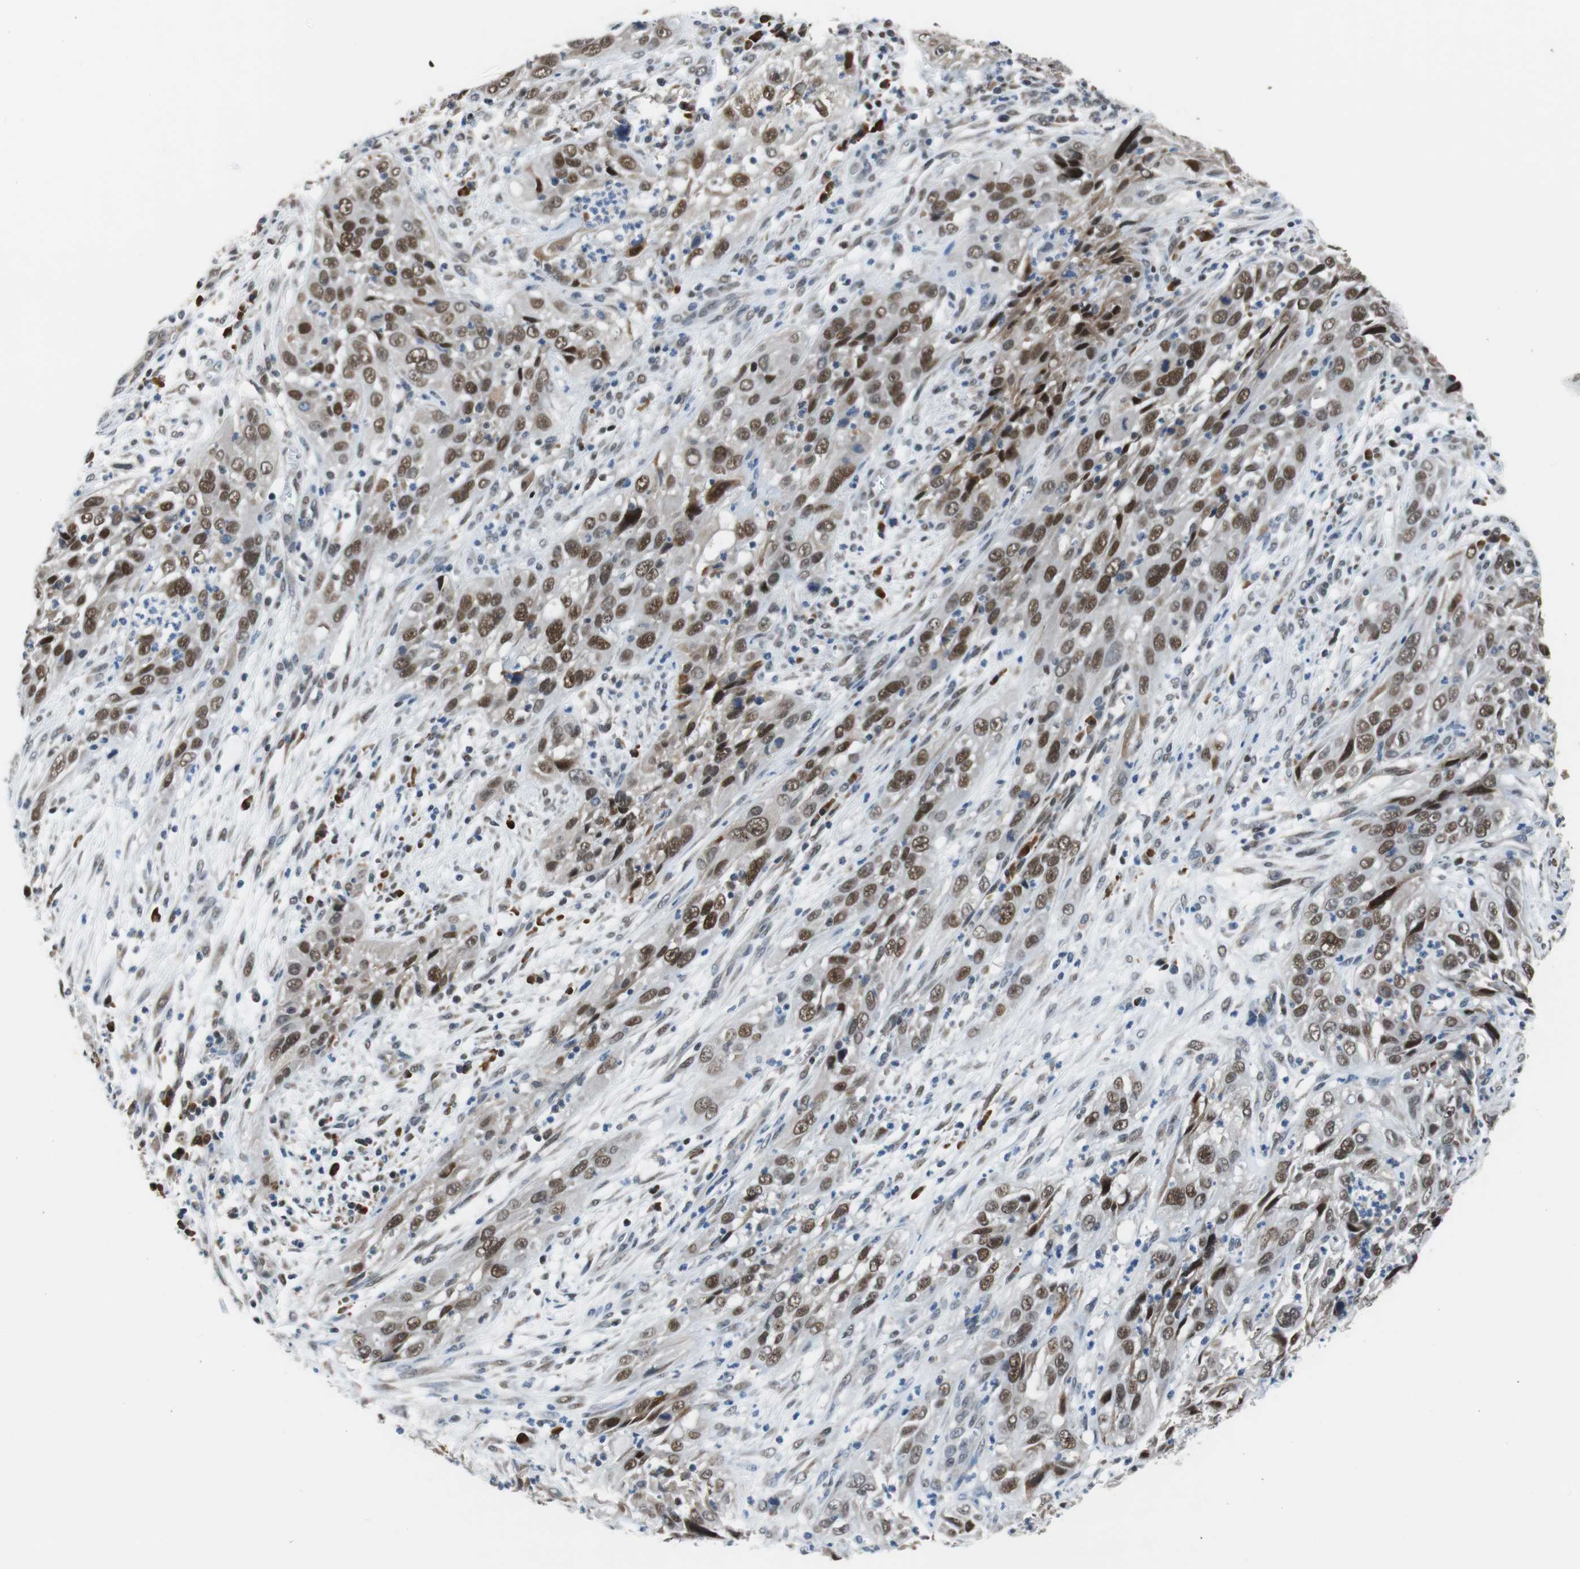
{"staining": {"intensity": "strong", "quantity": "25%-75%", "location": "nuclear"}, "tissue": "cervical cancer", "cell_type": "Tumor cells", "image_type": "cancer", "snomed": [{"axis": "morphology", "description": "Squamous cell carcinoma, NOS"}, {"axis": "topography", "description": "Cervix"}], "caption": "Squamous cell carcinoma (cervical) stained with DAB immunohistochemistry reveals high levels of strong nuclear expression in about 25%-75% of tumor cells.", "gene": "USP28", "patient": {"sex": "female", "age": 32}}